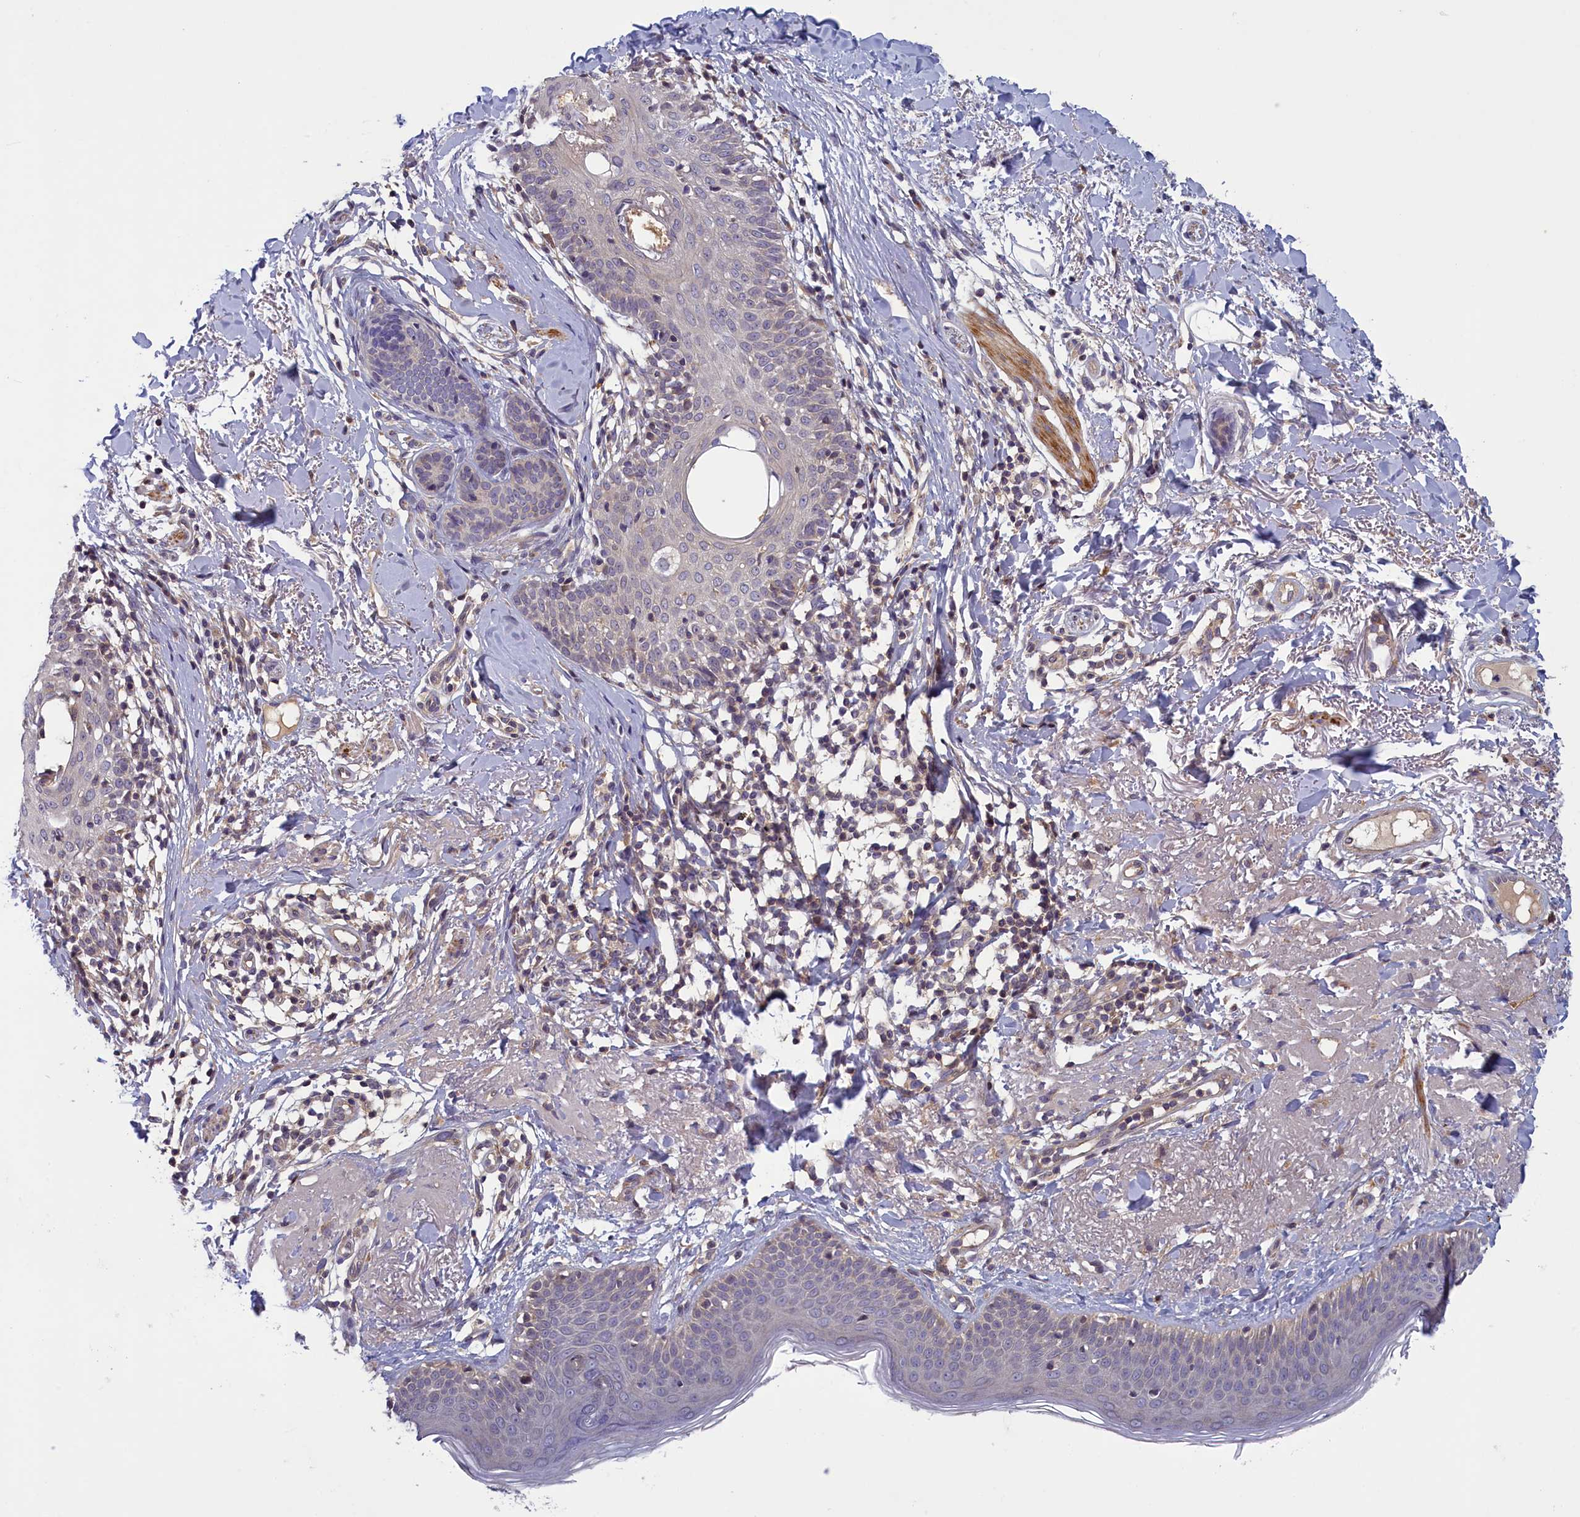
{"staining": {"intensity": "weak", "quantity": "<25%", "location": "cytoplasmic/membranous"}, "tissue": "skin cancer", "cell_type": "Tumor cells", "image_type": "cancer", "snomed": [{"axis": "morphology", "description": "Basal cell carcinoma"}, {"axis": "topography", "description": "Skin"}], "caption": "An image of human skin cancer is negative for staining in tumor cells.", "gene": "NUBP1", "patient": {"sex": "female", "age": 61}}